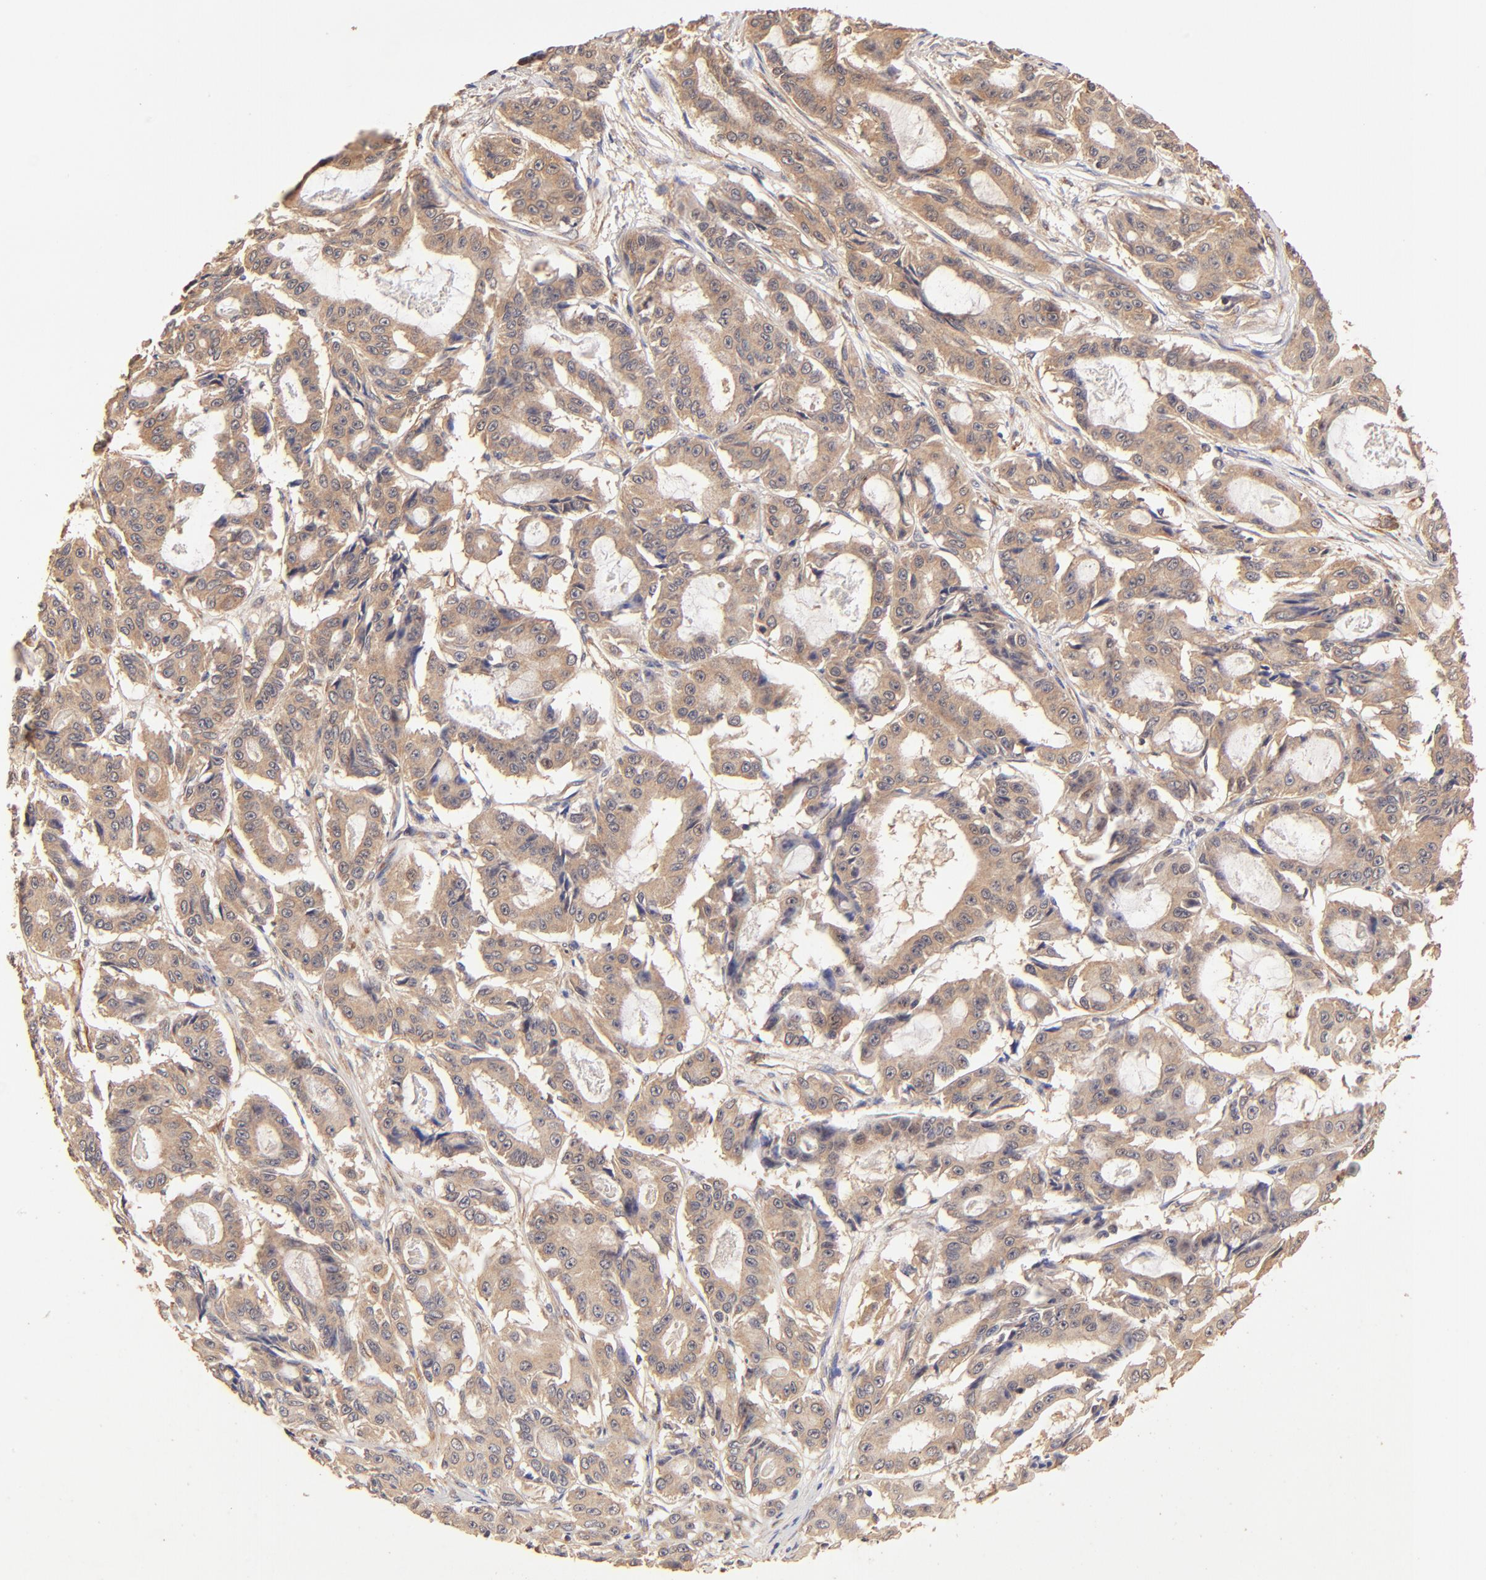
{"staining": {"intensity": "moderate", "quantity": ">75%", "location": "cytoplasmic/membranous"}, "tissue": "ovarian cancer", "cell_type": "Tumor cells", "image_type": "cancer", "snomed": [{"axis": "morphology", "description": "Carcinoma, endometroid"}, {"axis": "topography", "description": "Ovary"}], "caption": "Tumor cells reveal medium levels of moderate cytoplasmic/membranous expression in approximately >75% of cells in ovarian cancer.", "gene": "TNFAIP3", "patient": {"sex": "female", "age": 61}}